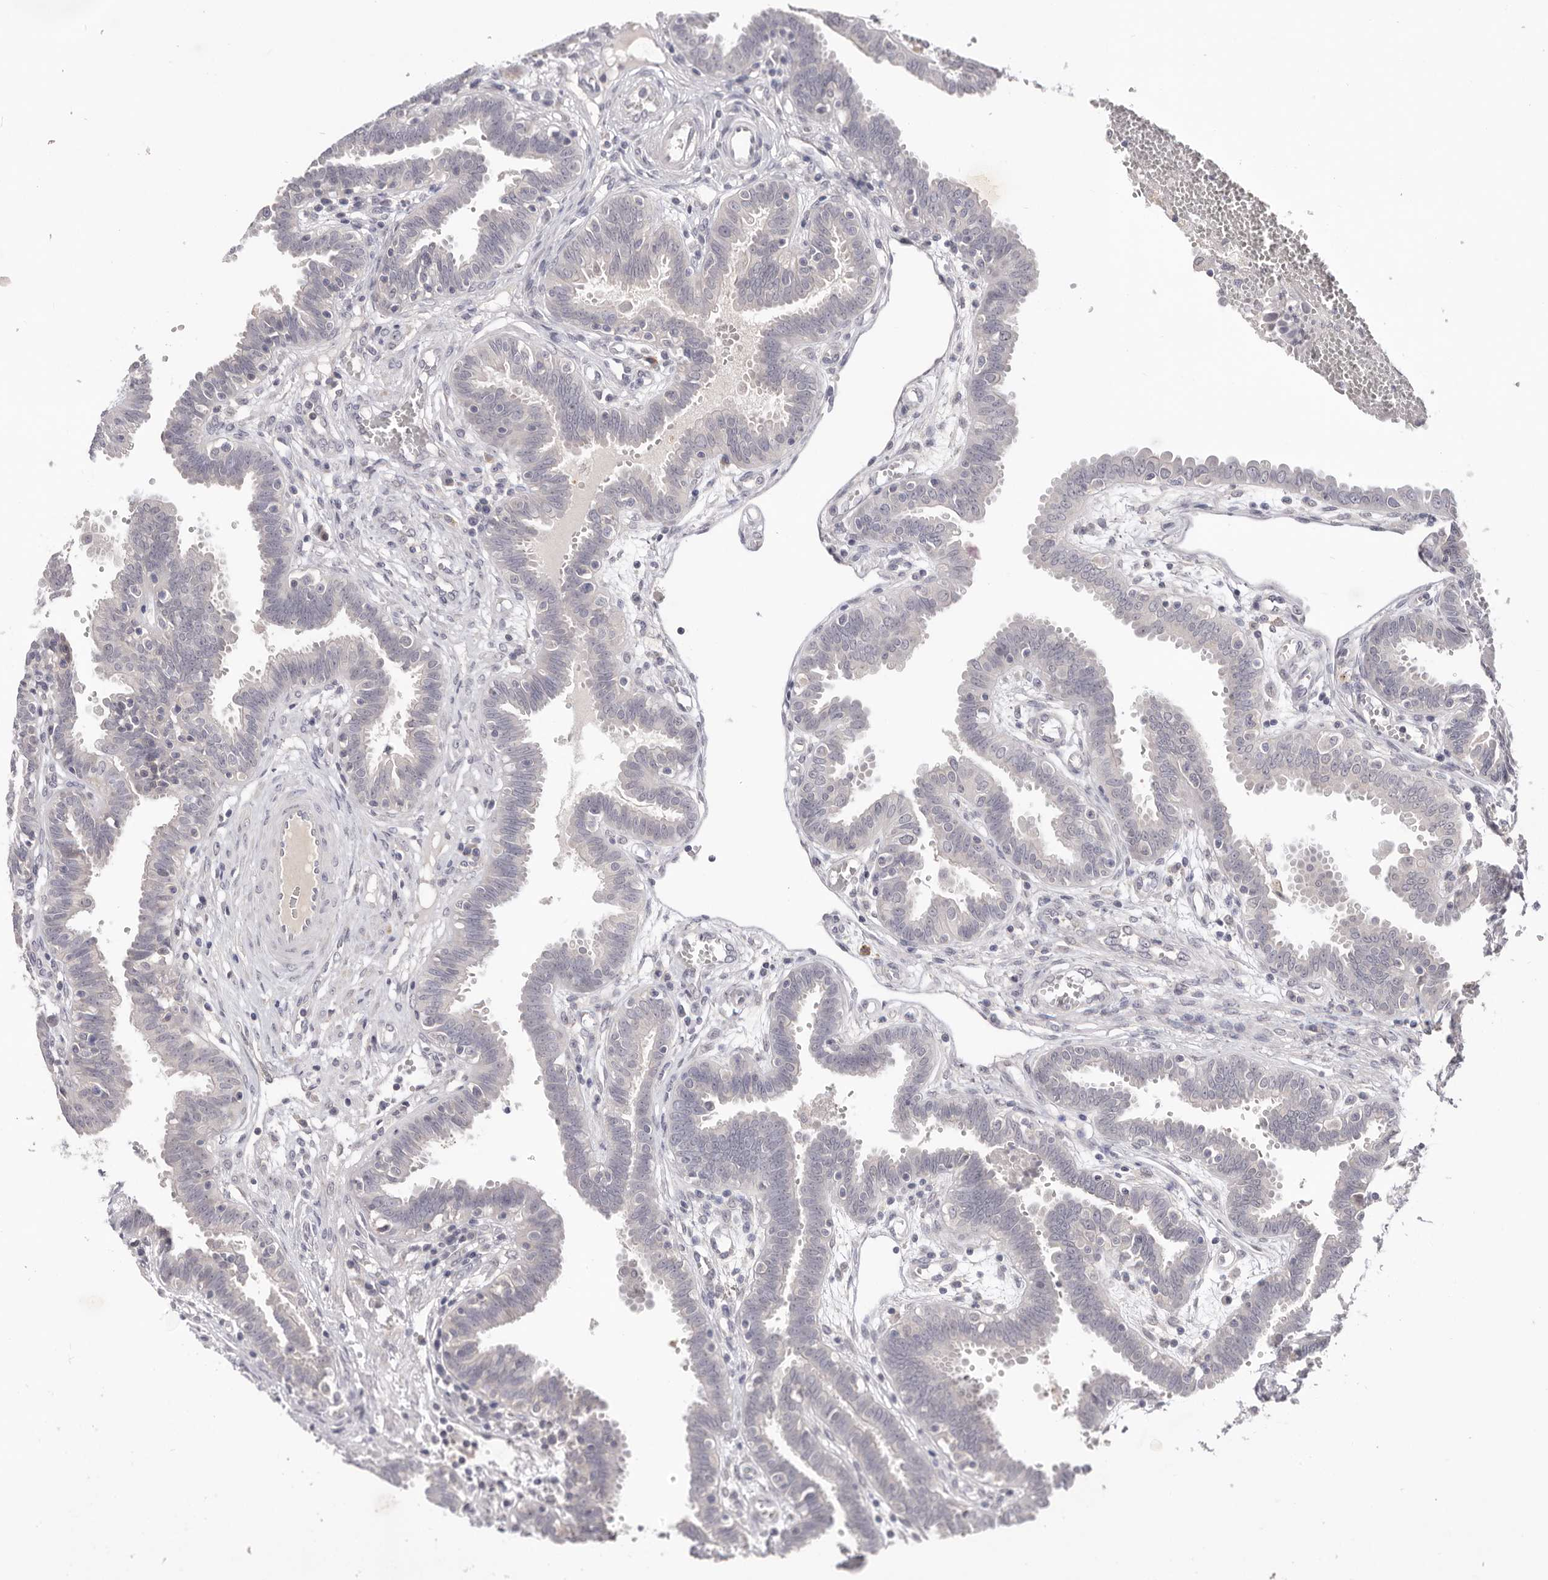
{"staining": {"intensity": "negative", "quantity": "none", "location": "none"}, "tissue": "fallopian tube", "cell_type": "Glandular cells", "image_type": "normal", "snomed": [{"axis": "morphology", "description": "Normal tissue, NOS"}, {"axis": "topography", "description": "Fallopian tube"}, {"axis": "topography", "description": "Placenta"}], "caption": "The micrograph displays no staining of glandular cells in normal fallopian tube. (DAB (3,3'-diaminobenzidine) immunohistochemistry, high magnification).", "gene": "DOP1A", "patient": {"sex": "female", "age": 32}}